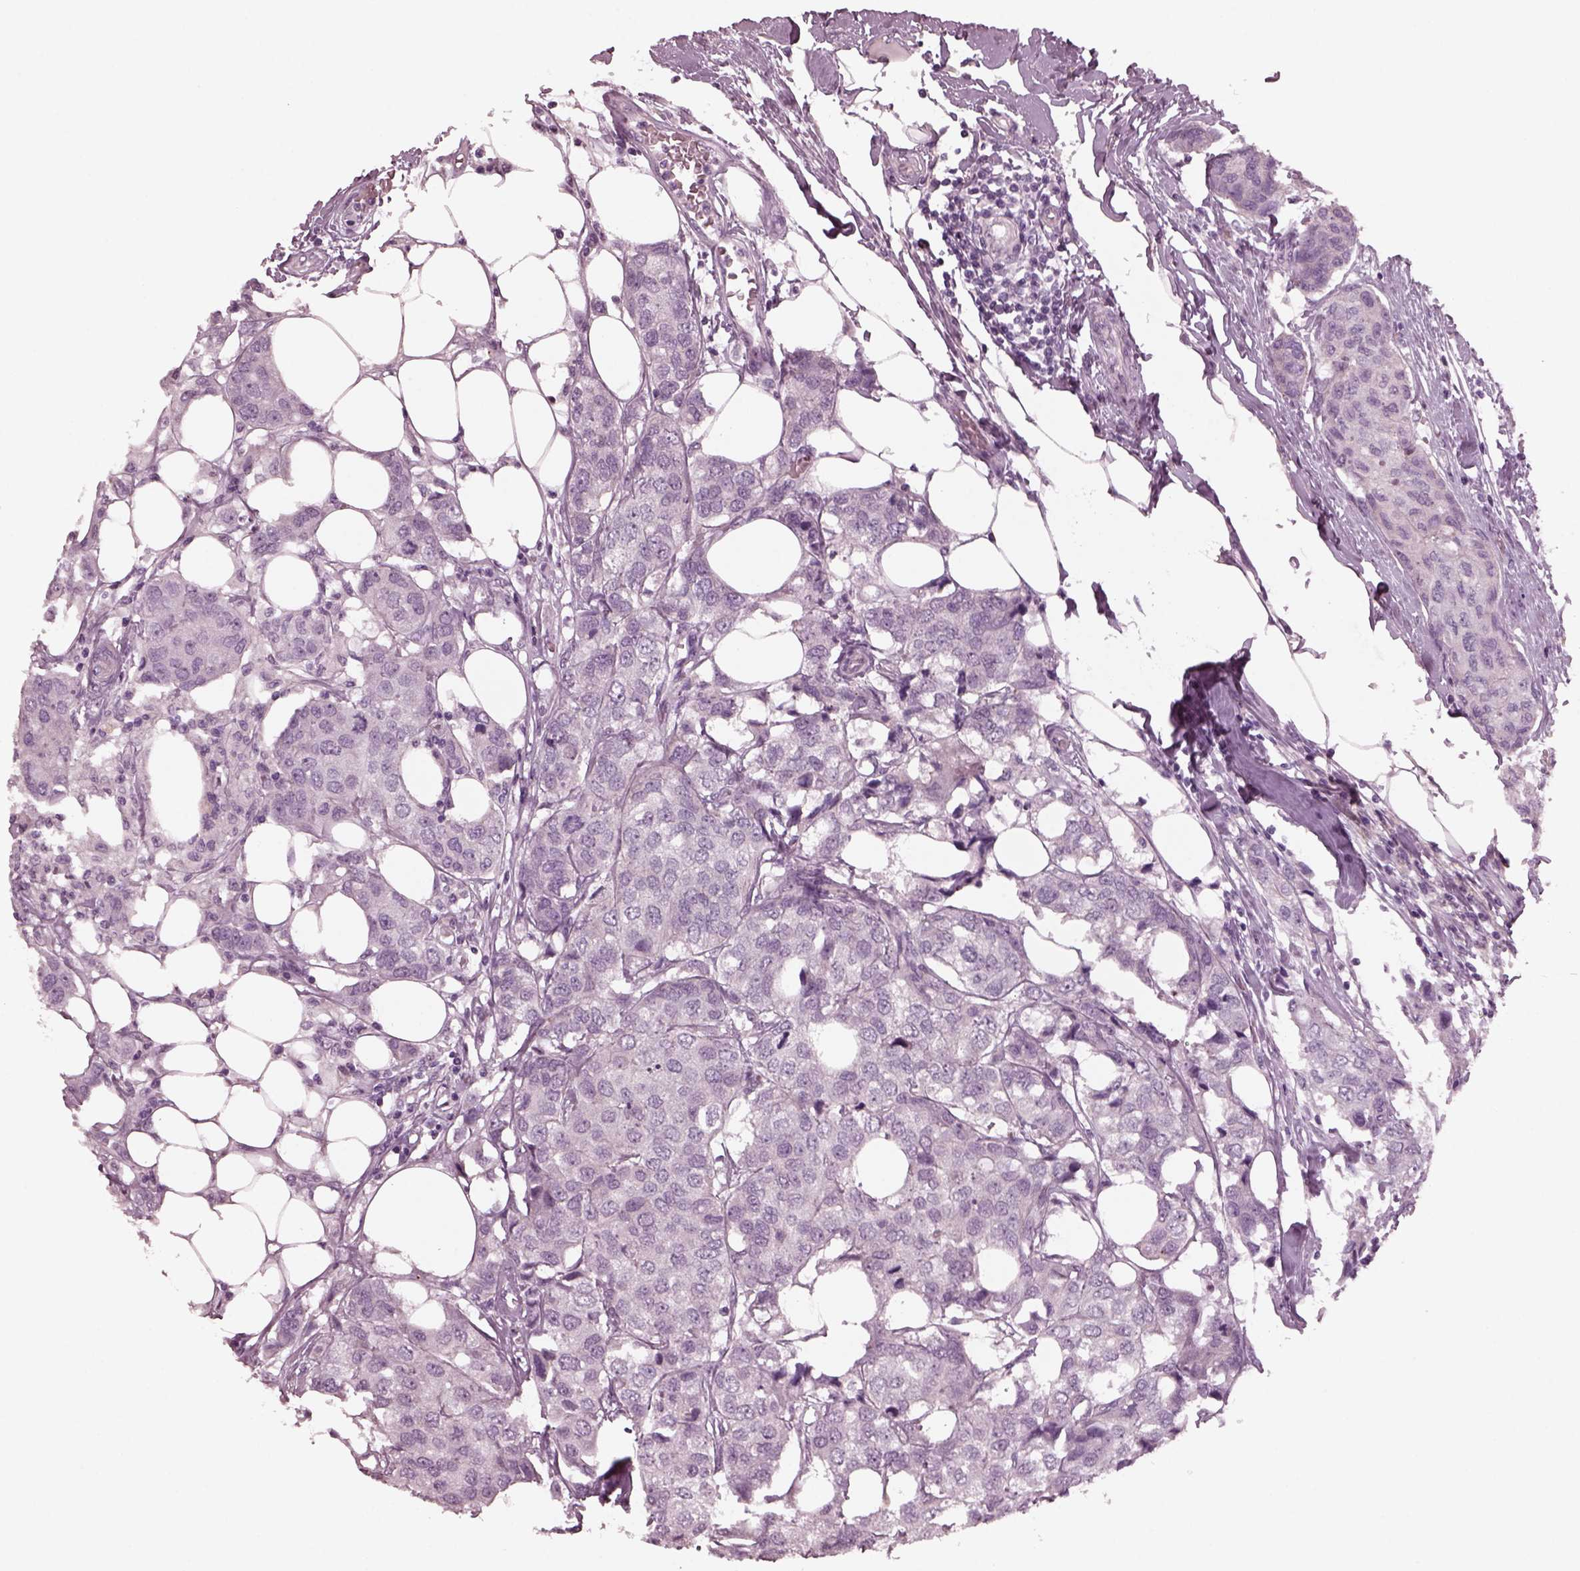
{"staining": {"intensity": "negative", "quantity": "none", "location": "none"}, "tissue": "breast cancer", "cell_type": "Tumor cells", "image_type": "cancer", "snomed": [{"axis": "morphology", "description": "Duct carcinoma"}, {"axis": "topography", "description": "Breast"}], "caption": "There is no significant expression in tumor cells of breast intraductal carcinoma.", "gene": "YY2", "patient": {"sex": "female", "age": 80}}